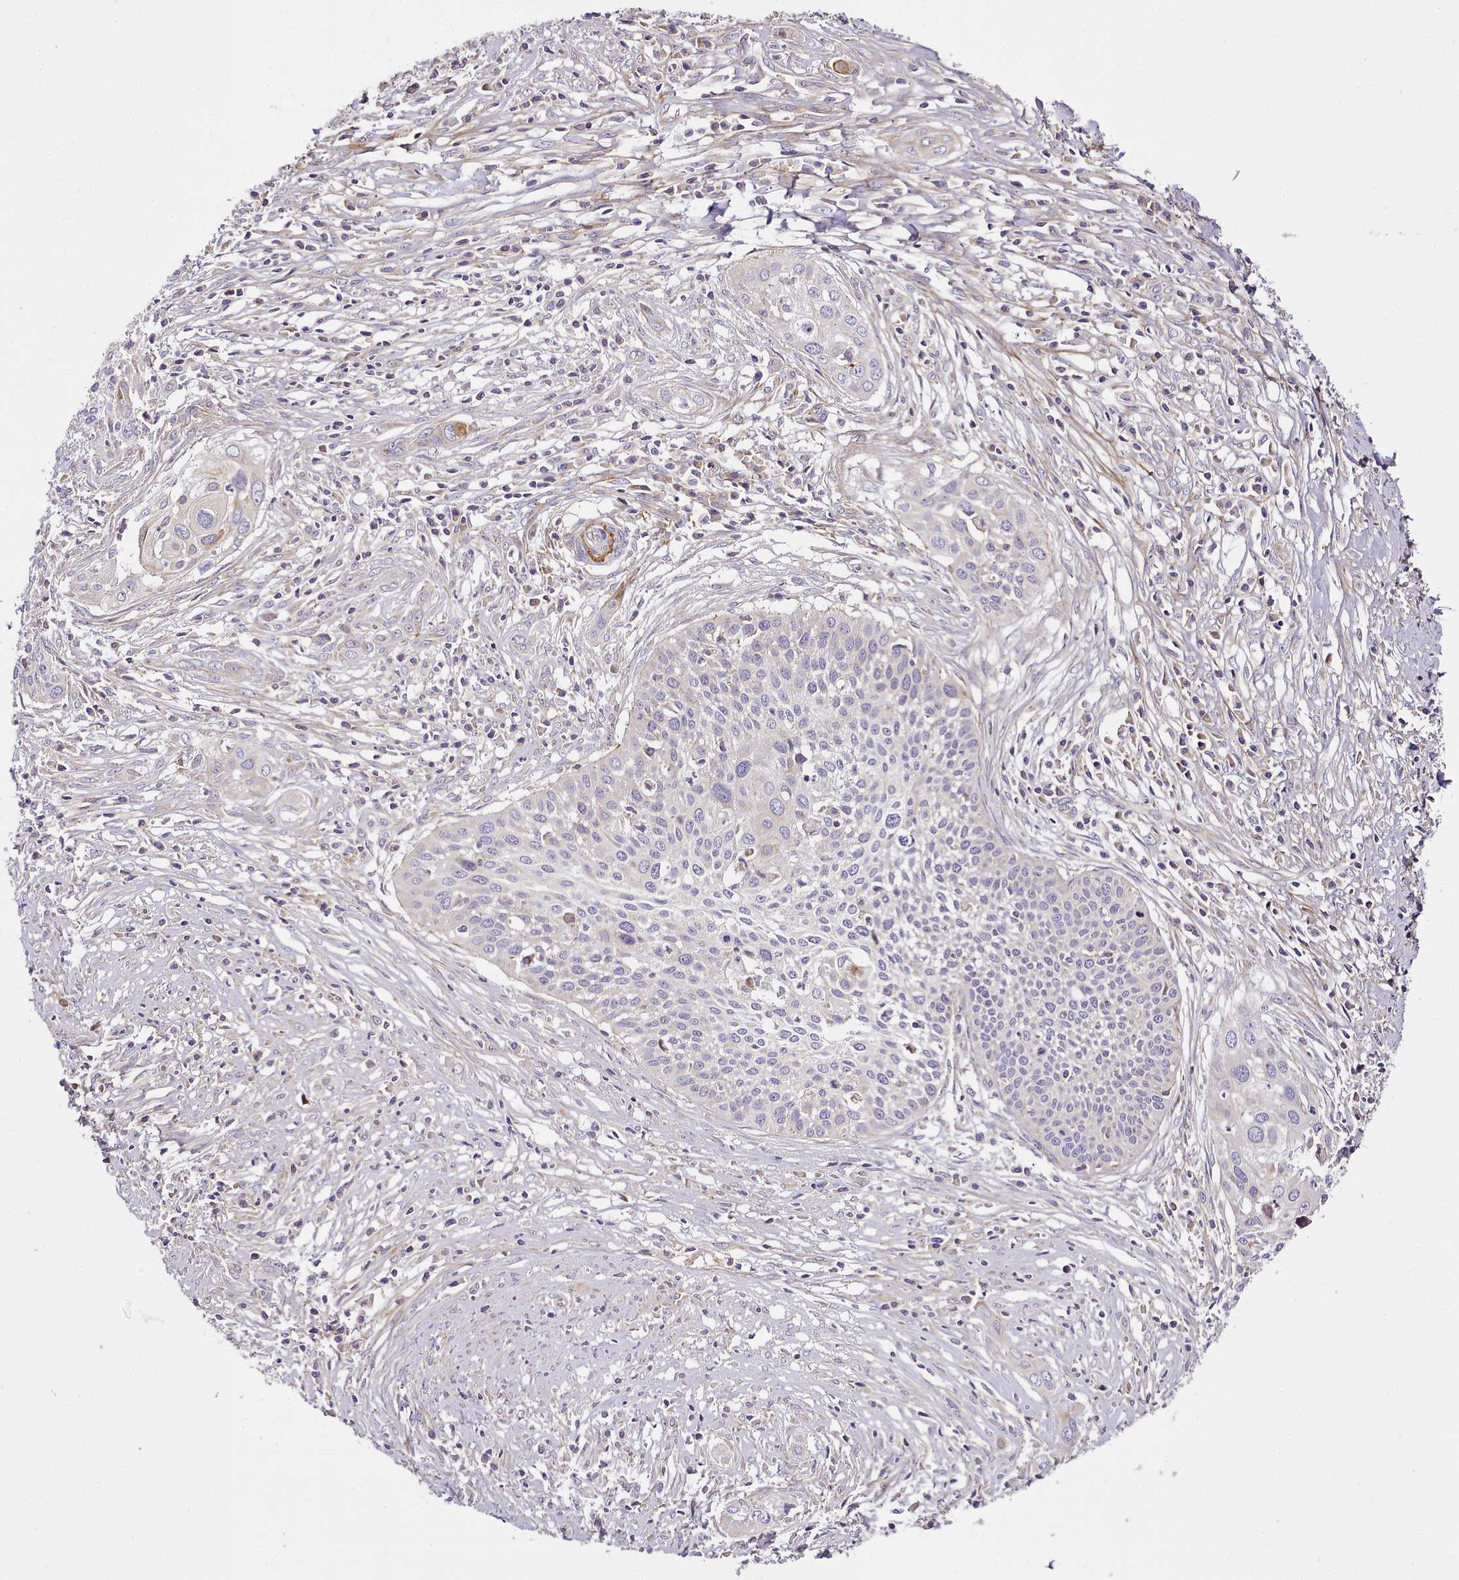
{"staining": {"intensity": "negative", "quantity": "none", "location": "none"}, "tissue": "cervical cancer", "cell_type": "Tumor cells", "image_type": "cancer", "snomed": [{"axis": "morphology", "description": "Squamous cell carcinoma, NOS"}, {"axis": "topography", "description": "Cervix"}], "caption": "Protein analysis of cervical squamous cell carcinoma exhibits no significant staining in tumor cells. (Brightfield microscopy of DAB immunohistochemistry at high magnification).", "gene": "NBPF1", "patient": {"sex": "female", "age": 34}}